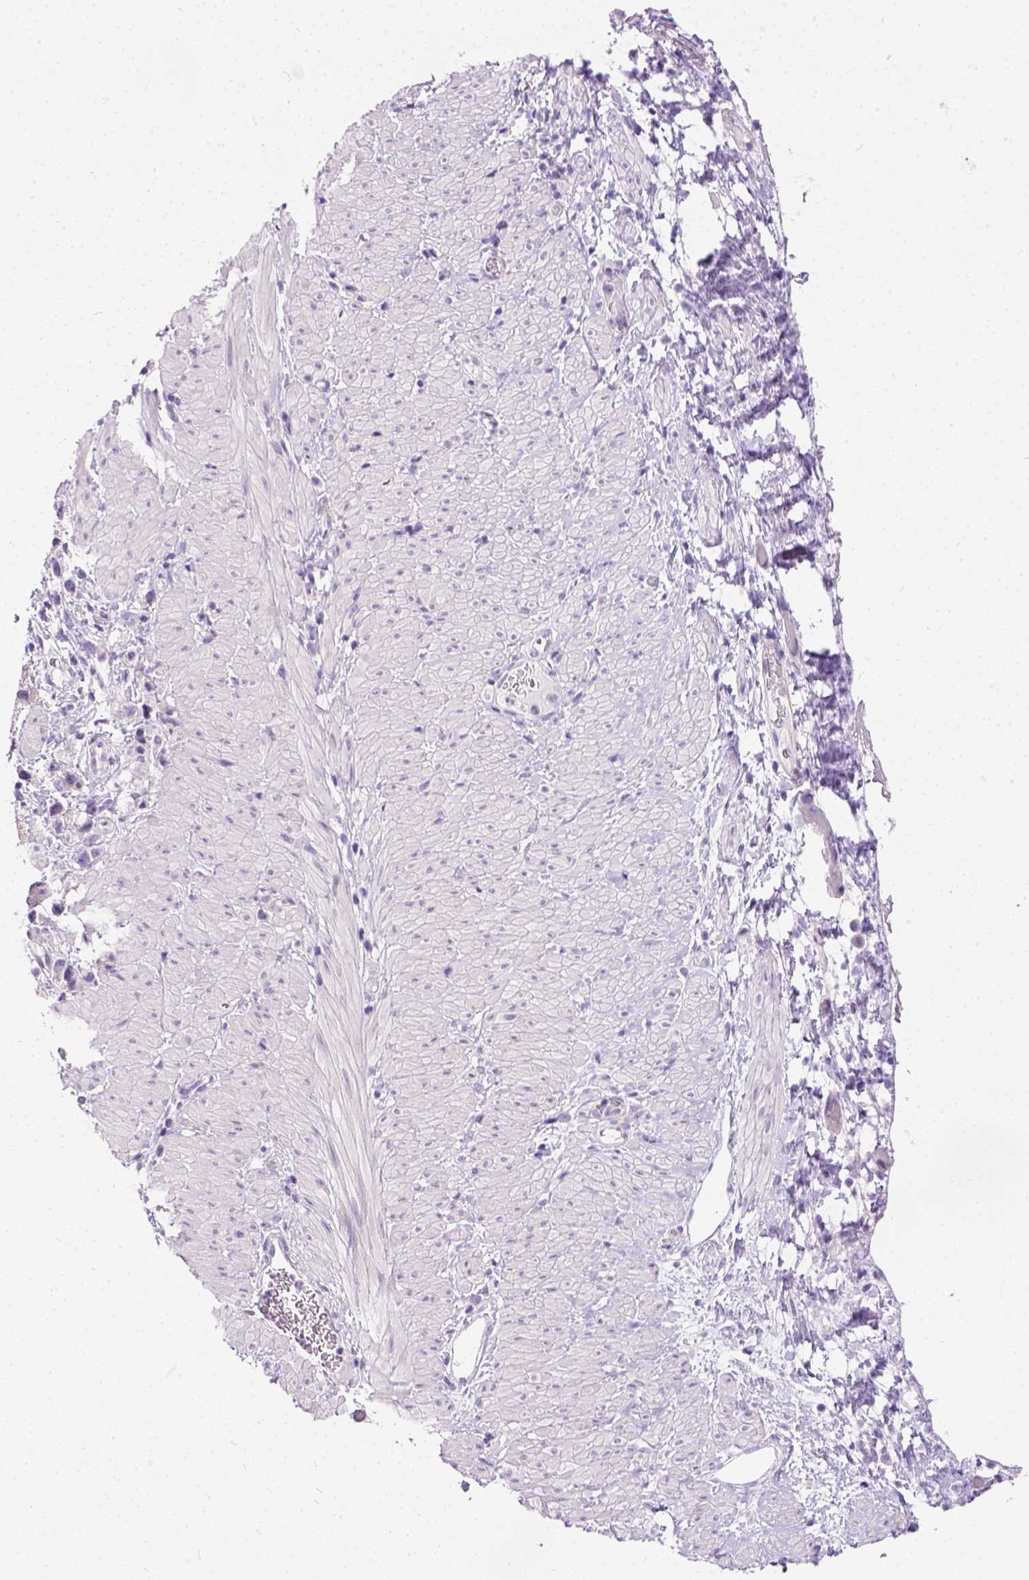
{"staining": {"intensity": "negative", "quantity": "none", "location": "none"}, "tissue": "stomach cancer", "cell_type": "Tumor cells", "image_type": "cancer", "snomed": [{"axis": "morphology", "description": "Adenocarcinoma, NOS"}, {"axis": "topography", "description": "Stomach"}], "caption": "High magnification brightfield microscopy of stomach cancer (adenocarcinoma) stained with DAB (3,3'-diaminobenzidine) (brown) and counterstained with hematoxylin (blue): tumor cells show no significant expression.", "gene": "FAM184B", "patient": {"sex": "female", "age": 59}}